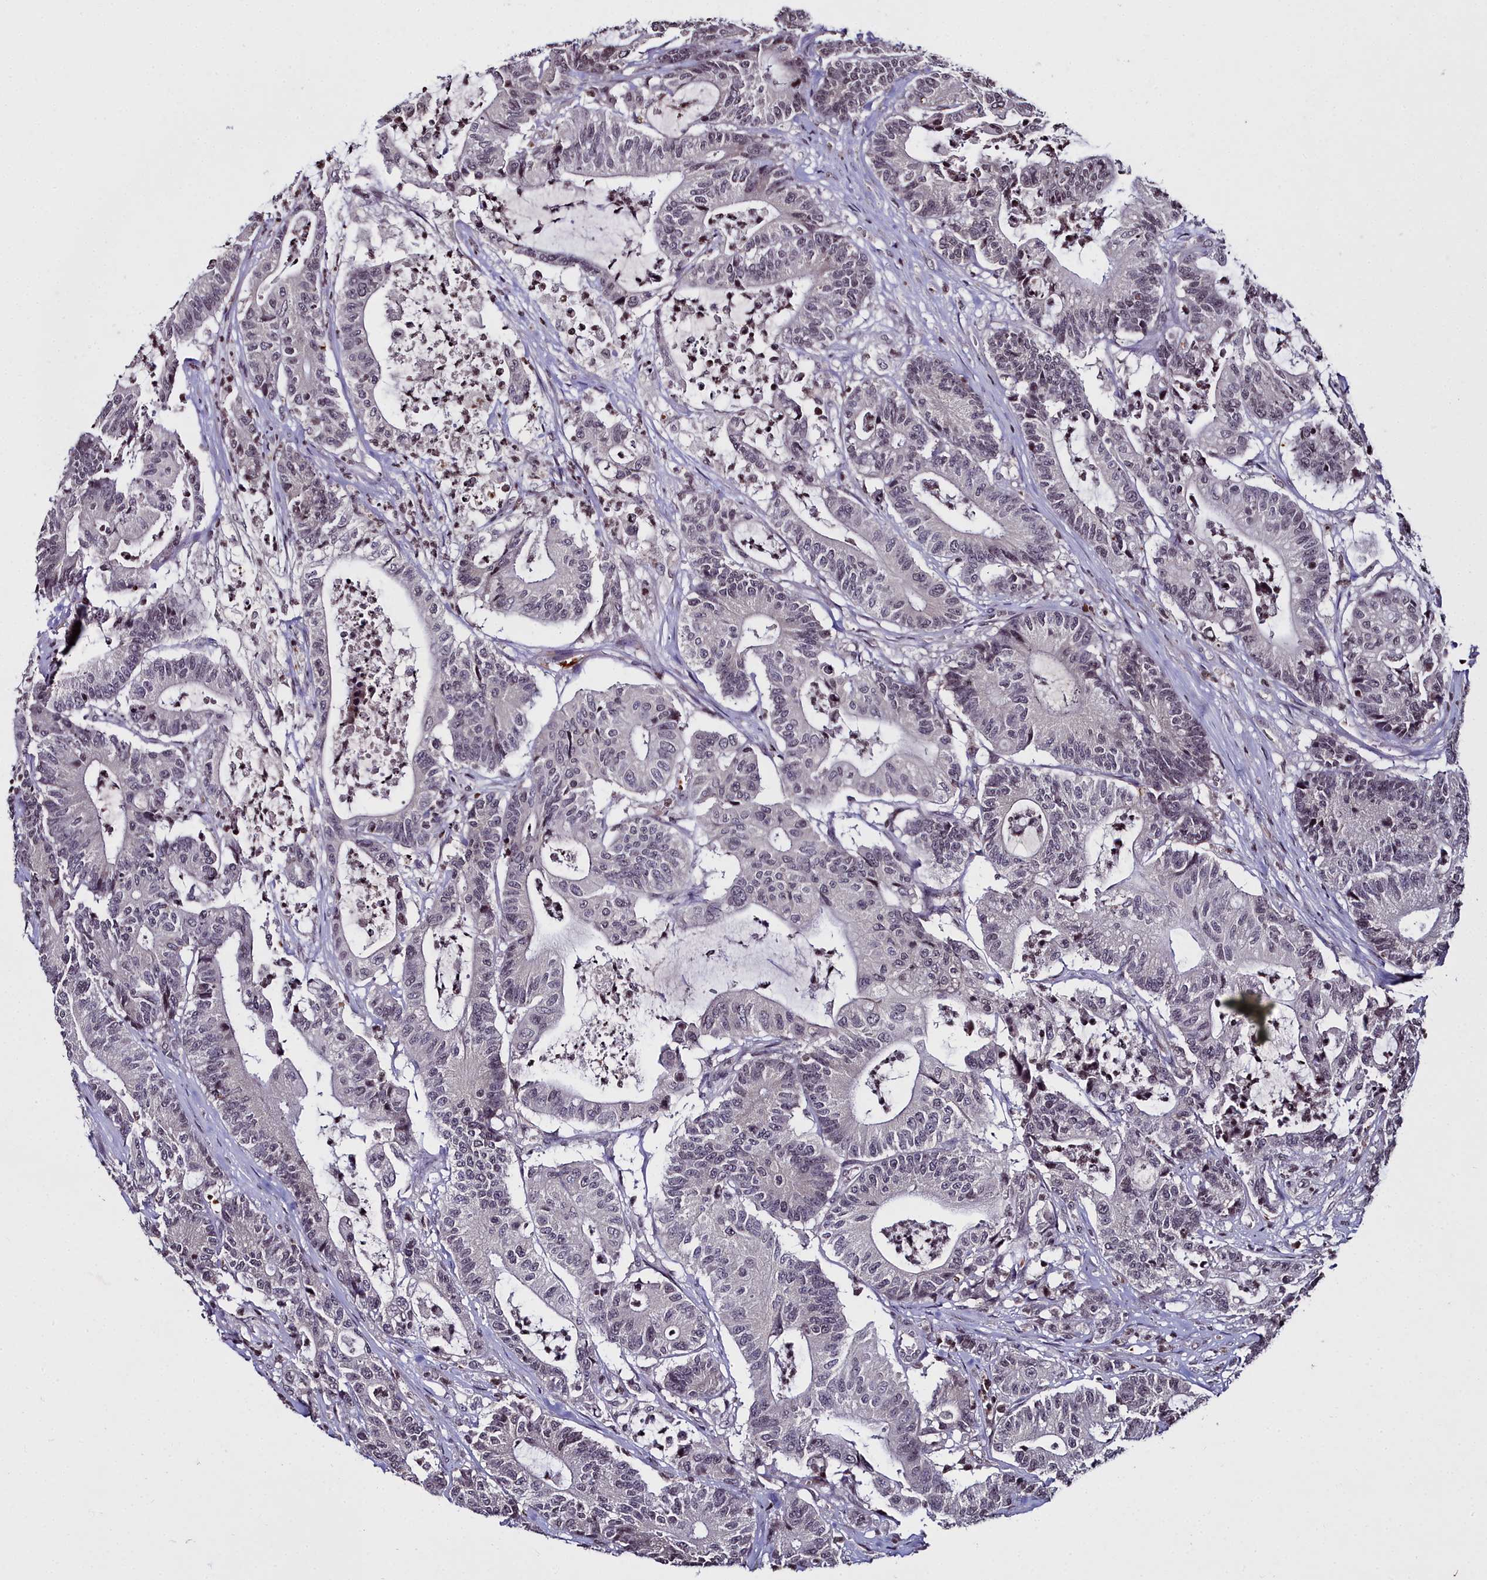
{"staining": {"intensity": "negative", "quantity": "none", "location": "none"}, "tissue": "colorectal cancer", "cell_type": "Tumor cells", "image_type": "cancer", "snomed": [{"axis": "morphology", "description": "Adenocarcinoma, NOS"}, {"axis": "topography", "description": "Colon"}], "caption": "This is an immunohistochemistry micrograph of human colorectal adenocarcinoma. There is no positivity in tumor cells.", "gene": "FZD4", "patient": {"sex": "female", "age": 84}}